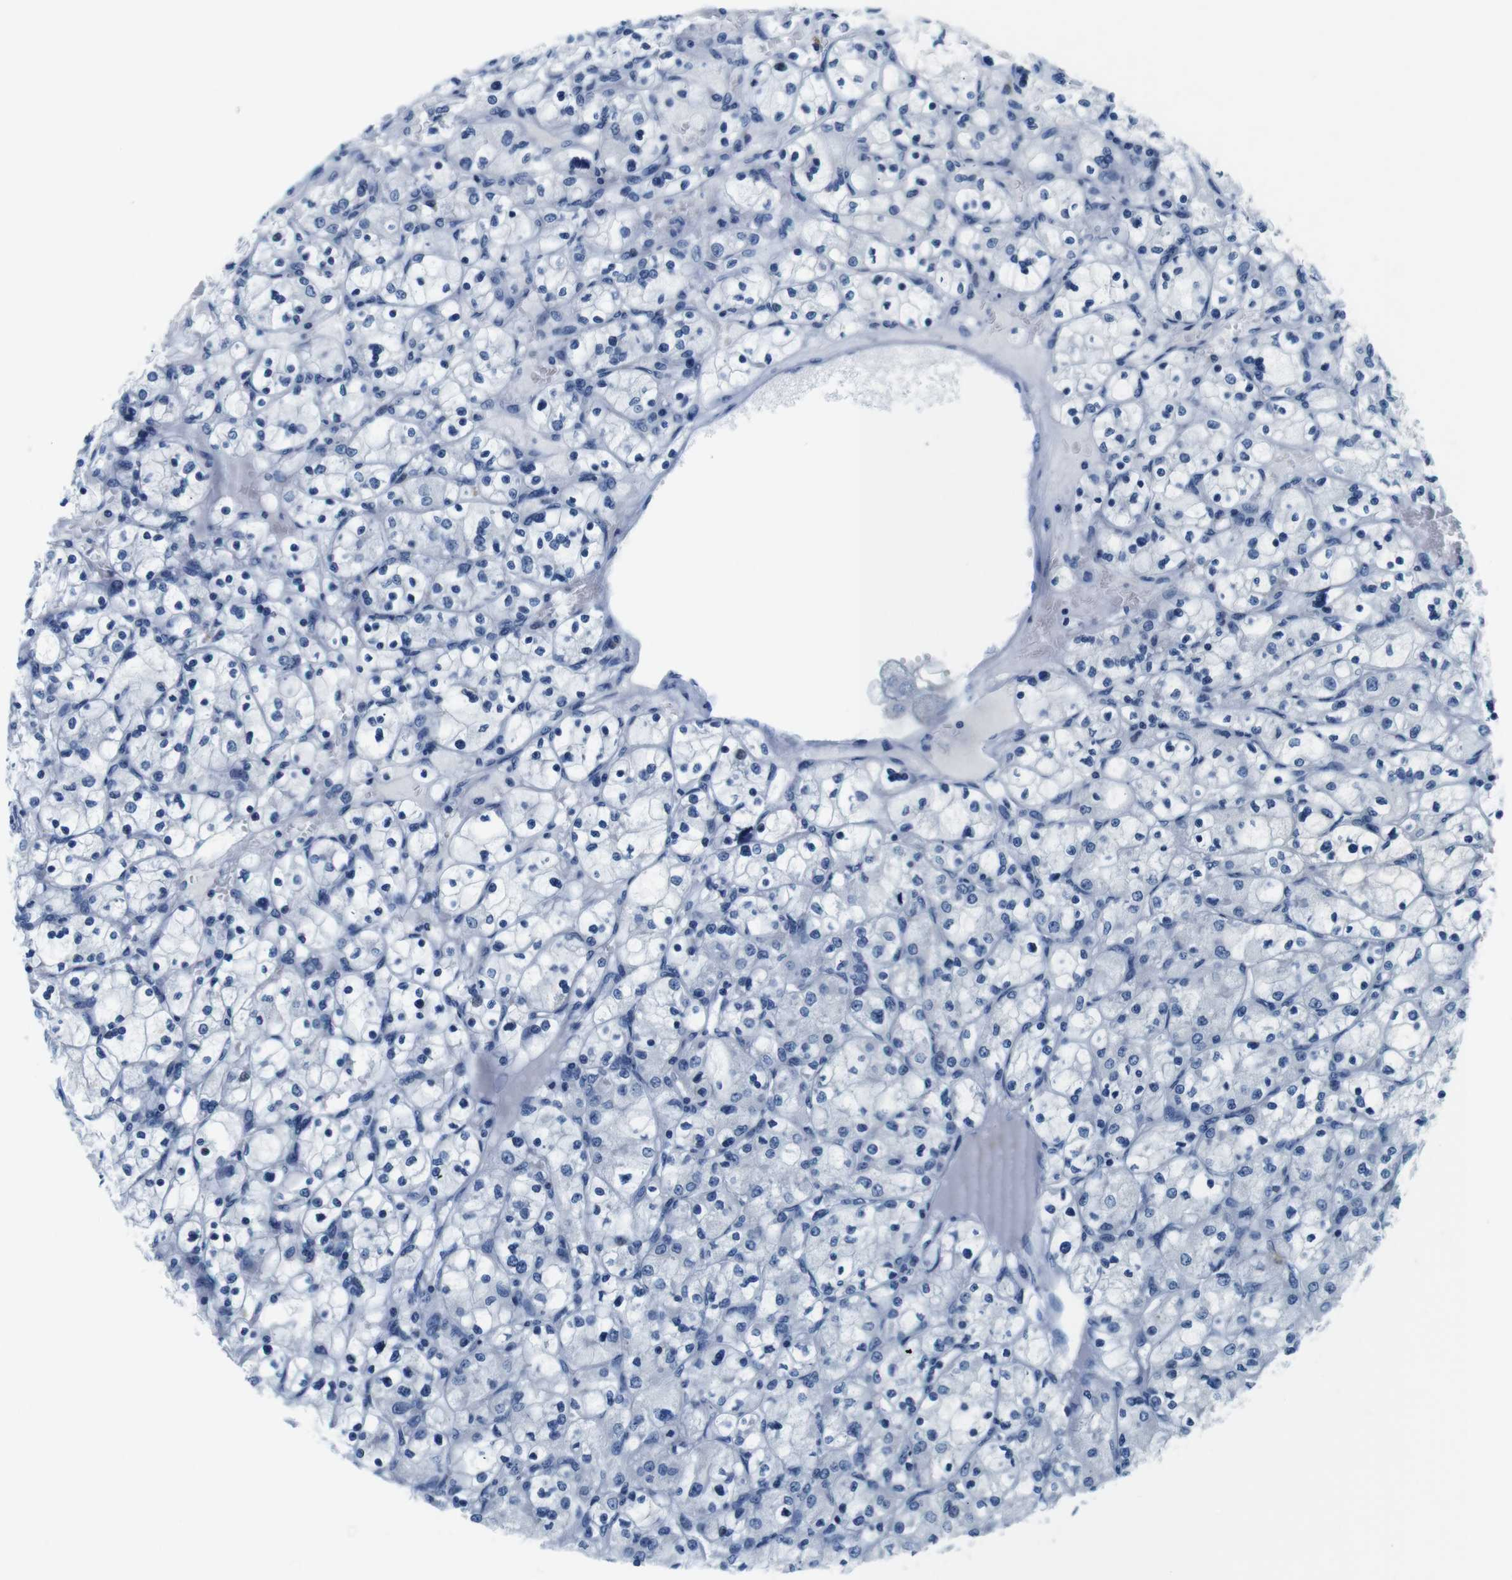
{"staining": {"intensity": "negative", "quantity": "none", "location": "none"}, "tissue": "renal cancer", "cell_type": "Tumor cells", "image_type": "cancer", "snomed": [{"axis": "morphology", "description": "Adenocarcinoma, NOS"}, {"axis": "topography", "description": "Kidney"}], "caption": "There is no significant positivity in tumor cells of renal cancer.", "gene": "GOLGA2", "patient": {"sex": "female", "age": 83}}